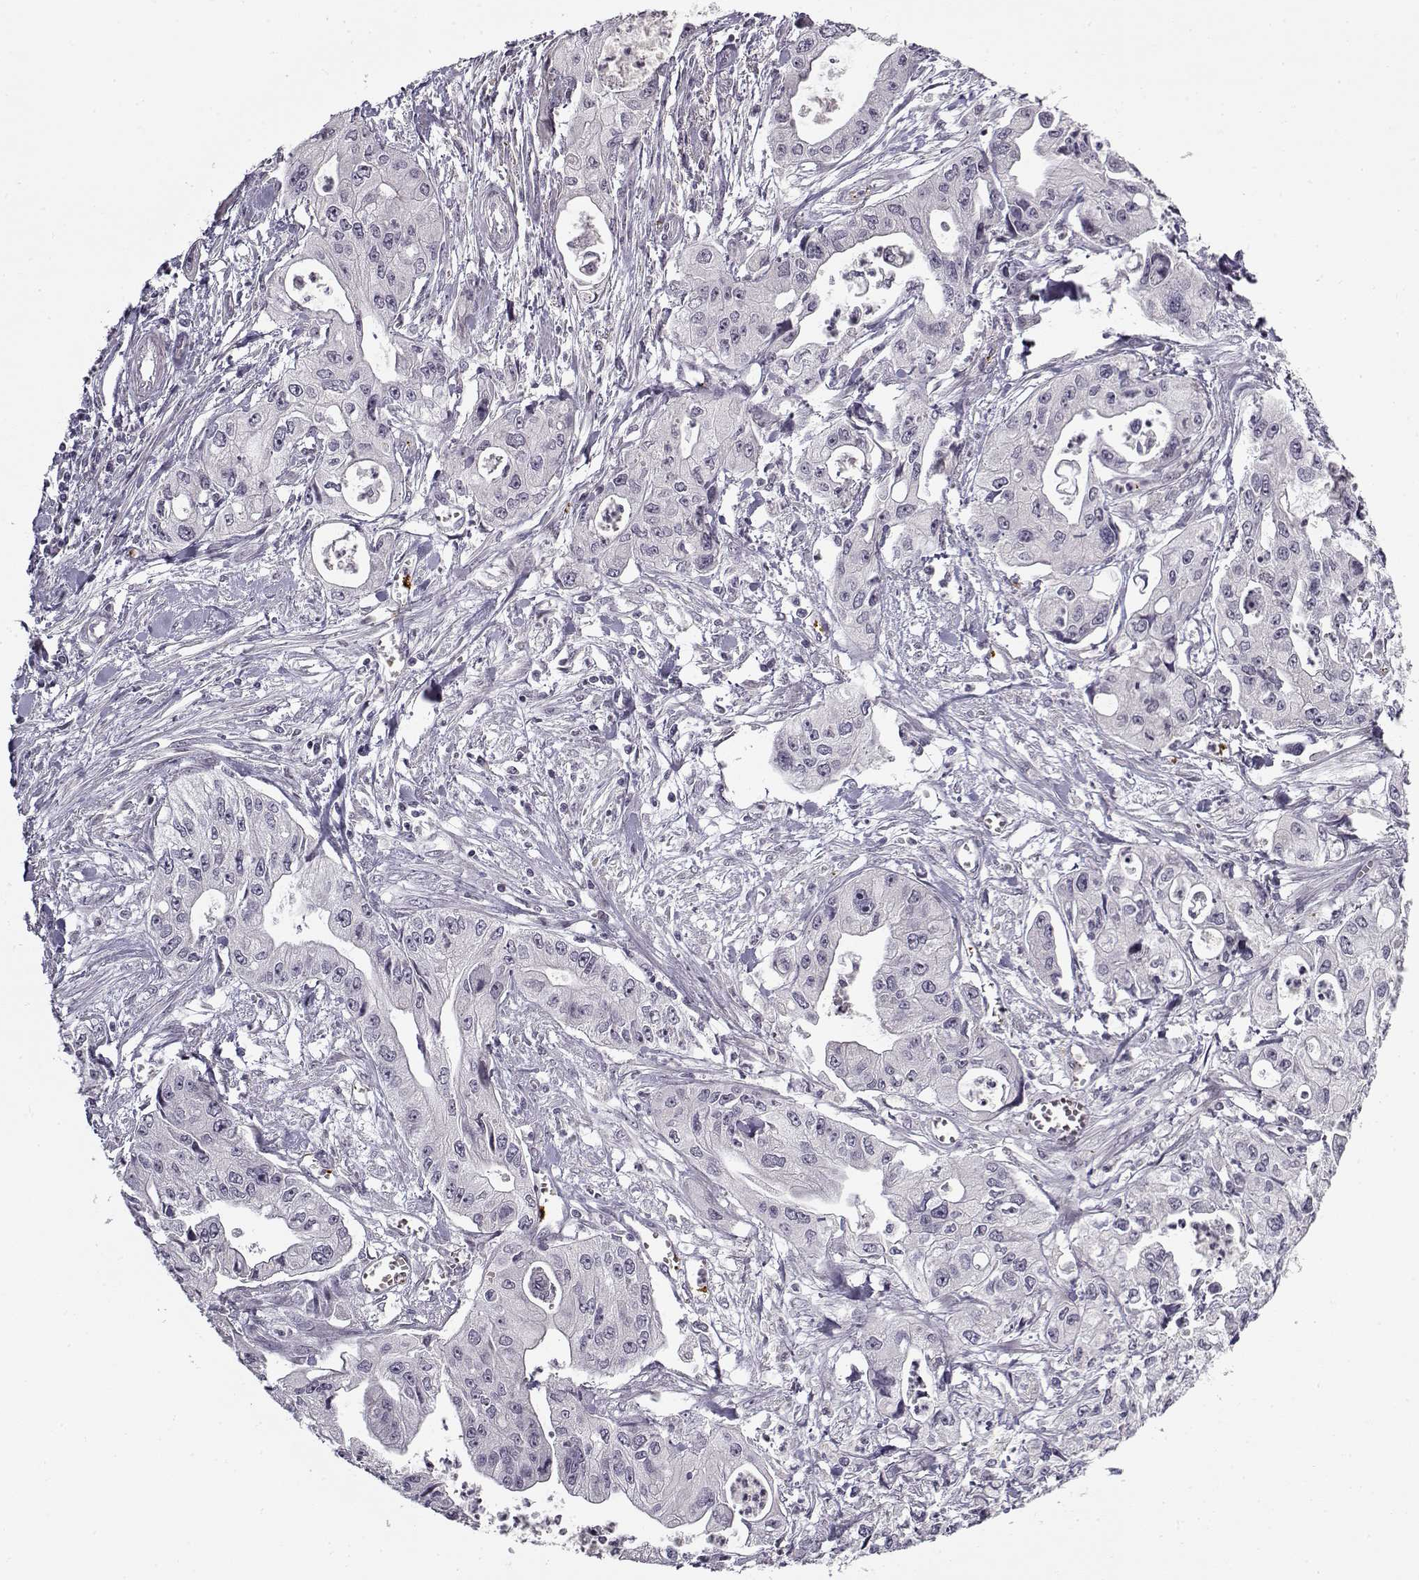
{"staining": {"intensity": "negative", "quantity": "none", "location": "none"}, "tissue": "pancreatic cancer", "cell_type": "Tumor cells", "image_type": "cancer", "snomed": [{"axis": "morphology", "description": "Adenocarcinoma, NOS"}, {"axis": "topography", "description": "Pancreas"}], "caption": "Pancreatic cancer (adenocarcinoma) was stained to show a protein in brown. There is no significant positivity in tumor cells. (DAB (3,3'-diaminobenzidine) IHC visualized using brightfield microscopy, high magnification).", "gene": "SNCA", "patient": {"sex": "male", "age": 70}}